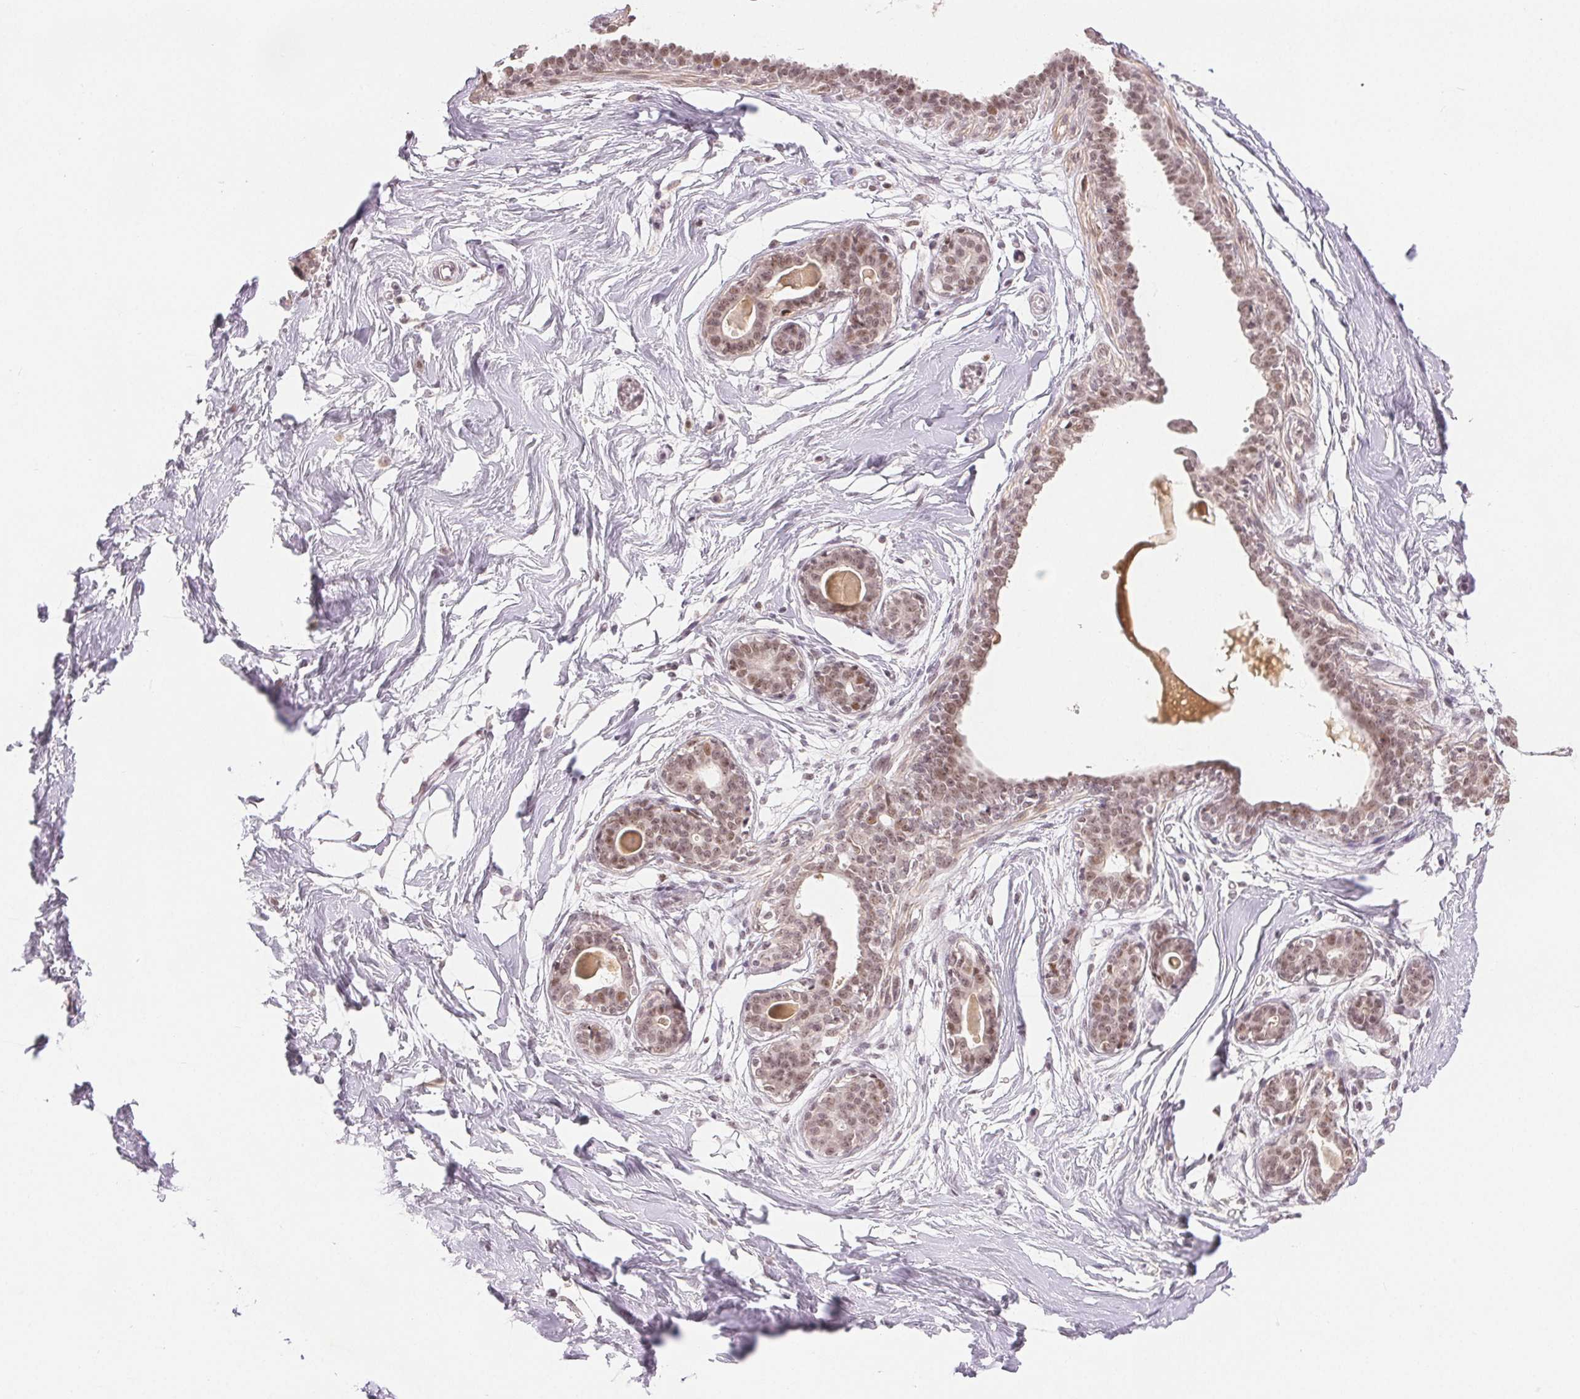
{"staining": {"intensity": "weak", "quantity": "25%-75%", "location": "nuclear"}, "tissue": "breast", "cell_type": "Adipocytes", "image_type": "normal", "snomed": [{"axis": "morphology", "description": "Normal tissue, NOS"}, {"axis": "topography", "description": "Breast"}], "caption": "A brown stain shows weak nuclear positivity of a protein in adipocytes of benign breast.", "gene": "DEK", "patient": {"sex": "female", "age": 45}}